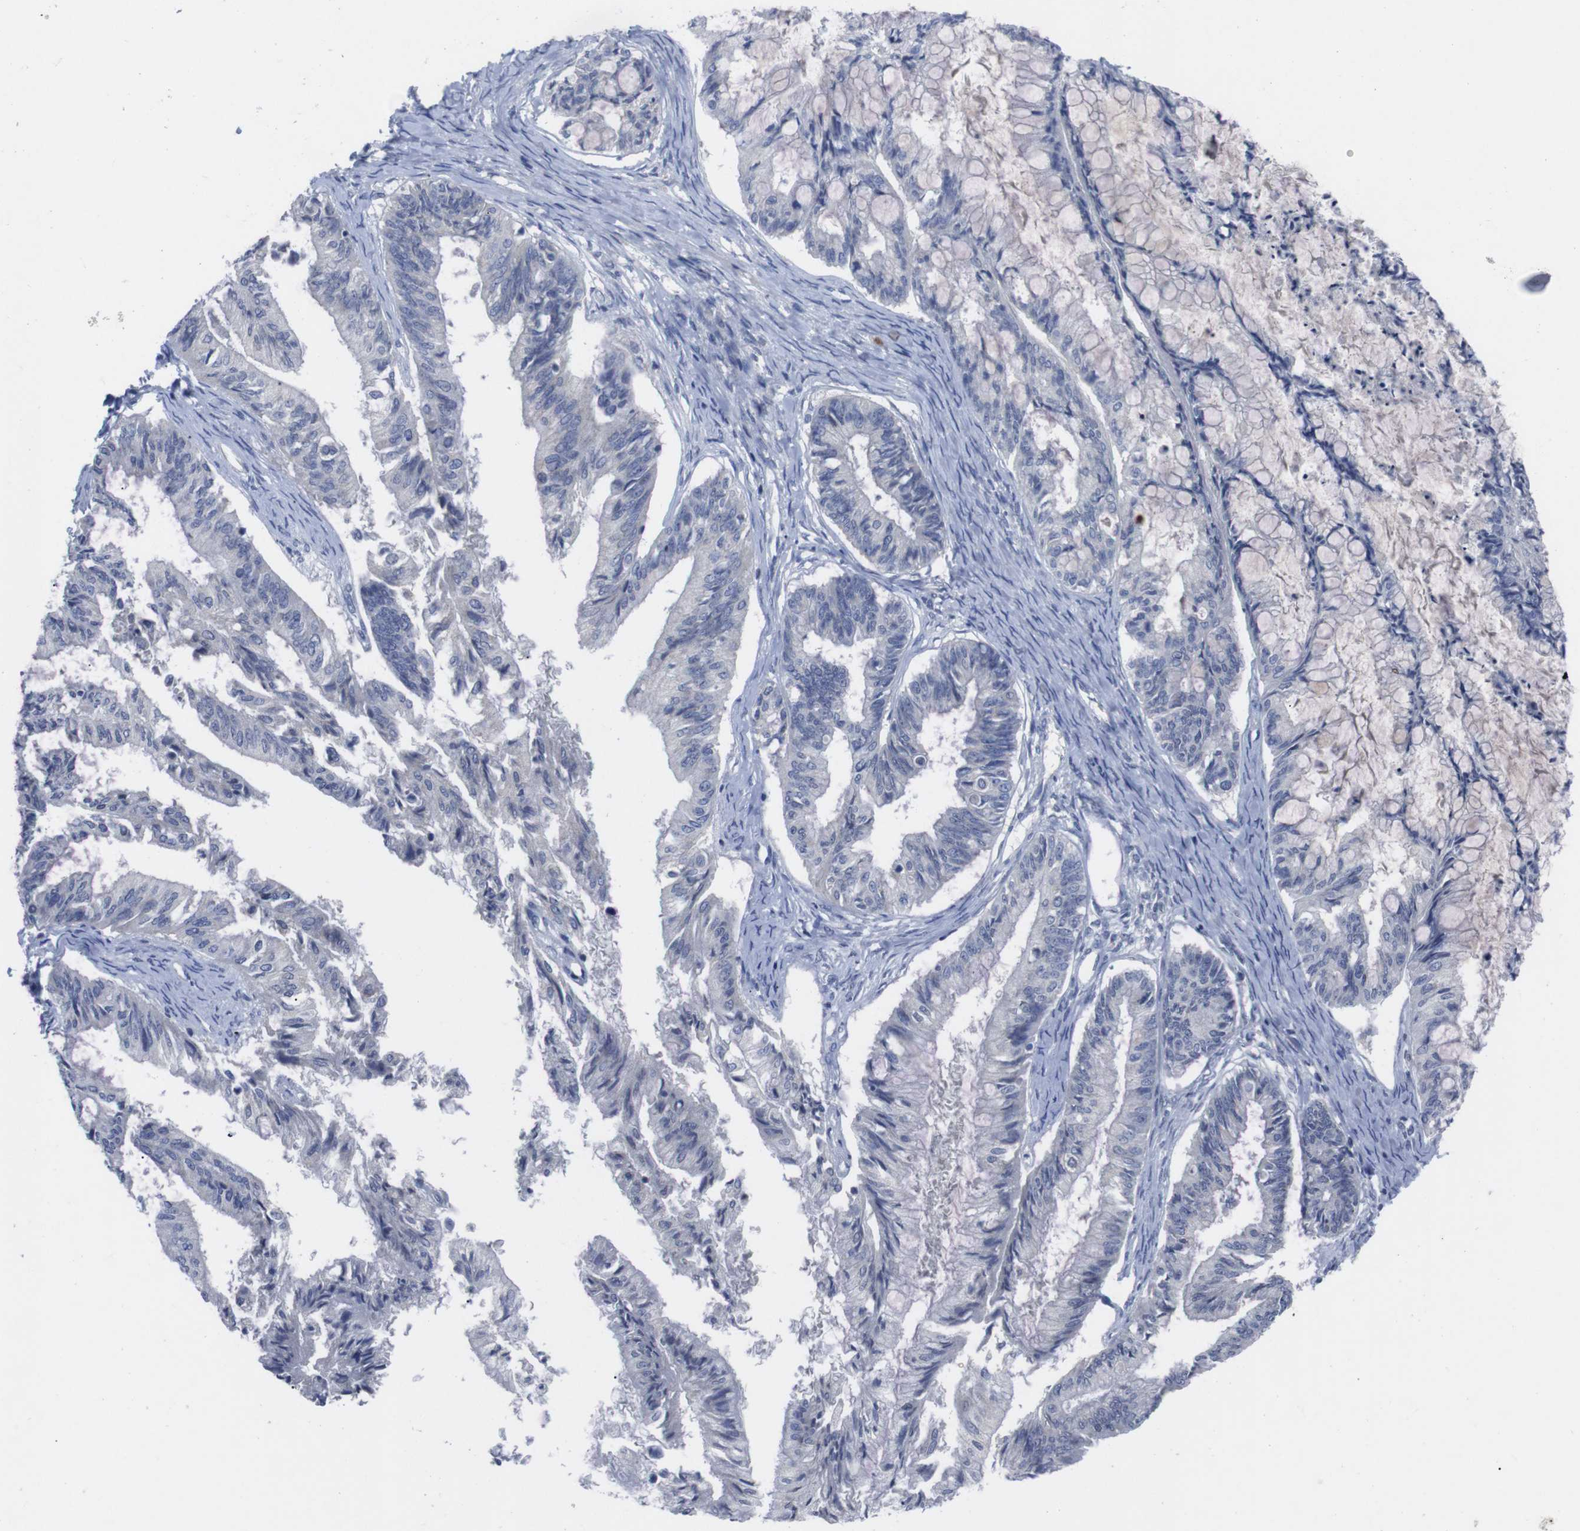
{"staining": {"intensity": "negative", "quantity": "none", "location": "none"}, "tissue": "ovarian cancer", "cell_type": "Tumor cells", "image_type": "cancer", "snomed": [{"axis": "morphology", "description": "Cystadenocarcinoma, mucinous, NOS"}, {"axis": "topography", "description": "Ovary"}], "caption": "Protein analysis of ovarian cancer (mucinous cystadenocarcinoma) shows no significant expression in tumor cells.", "gene": "IRF4", "patient": {"sex": "female", "age": 57}}